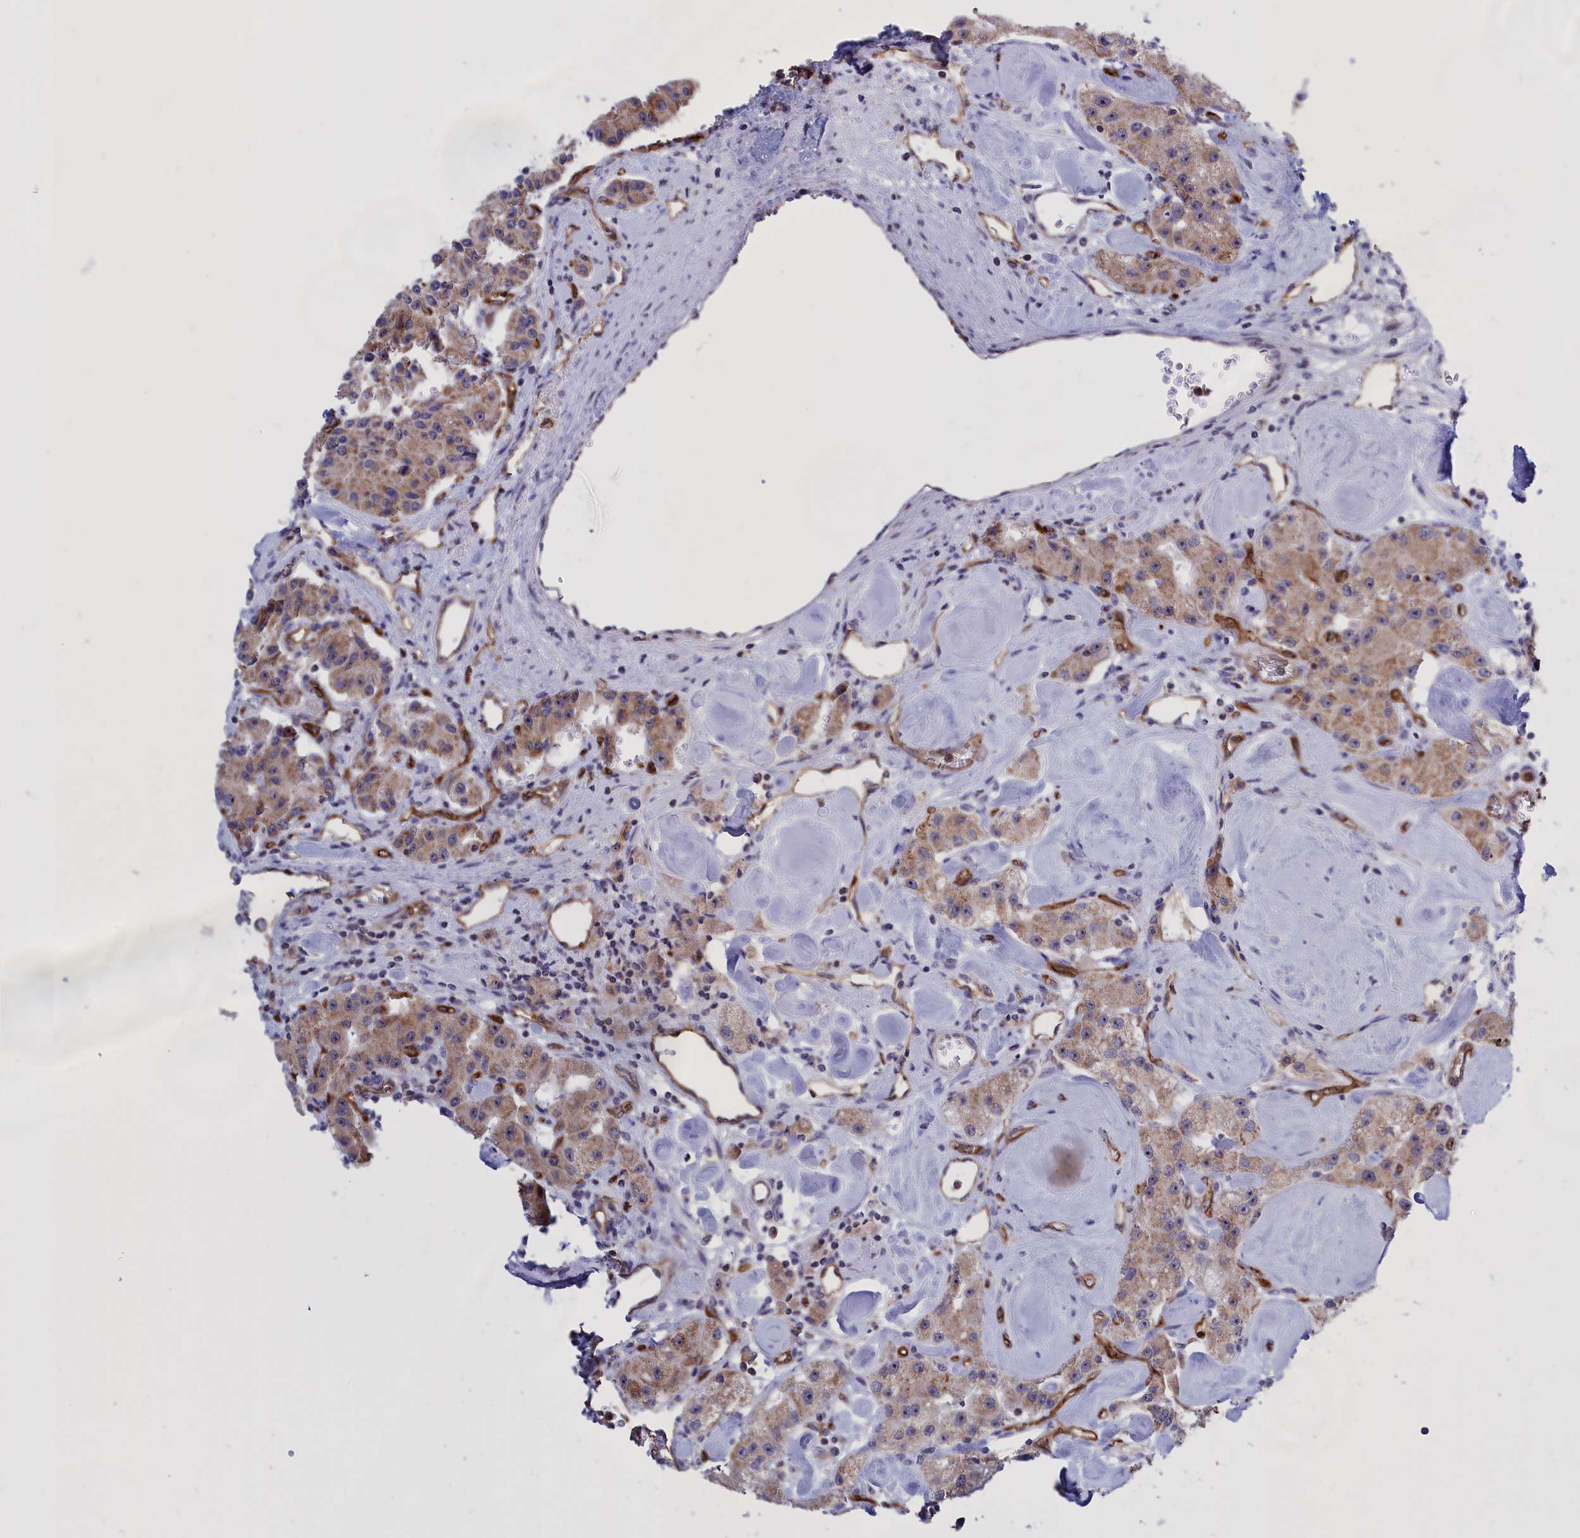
{"staining": {"intensity": "weak", "quantity": "25%-75%", "location": "cytoplasmic/membranous"}, "tissue": "carcinoid", "cell_type": "Tumor cells", "image_type": "cancer", "snomed": [{"axis": "morphology", "description": "Carcinoid, malignant, NOS"}, {"axis": "topography", "description": "Pancreas"}], "caption": "IHC (DAB (3,3'-diaminobenzidine)) staining of carcinoid demonstrates weak cytoplasmic/membranous protein staining in about 25%-75% of tumor cells. Nuclei are stained in blue.", "gene": "MPND", "patient": {"sex": "male", "age": 41}}